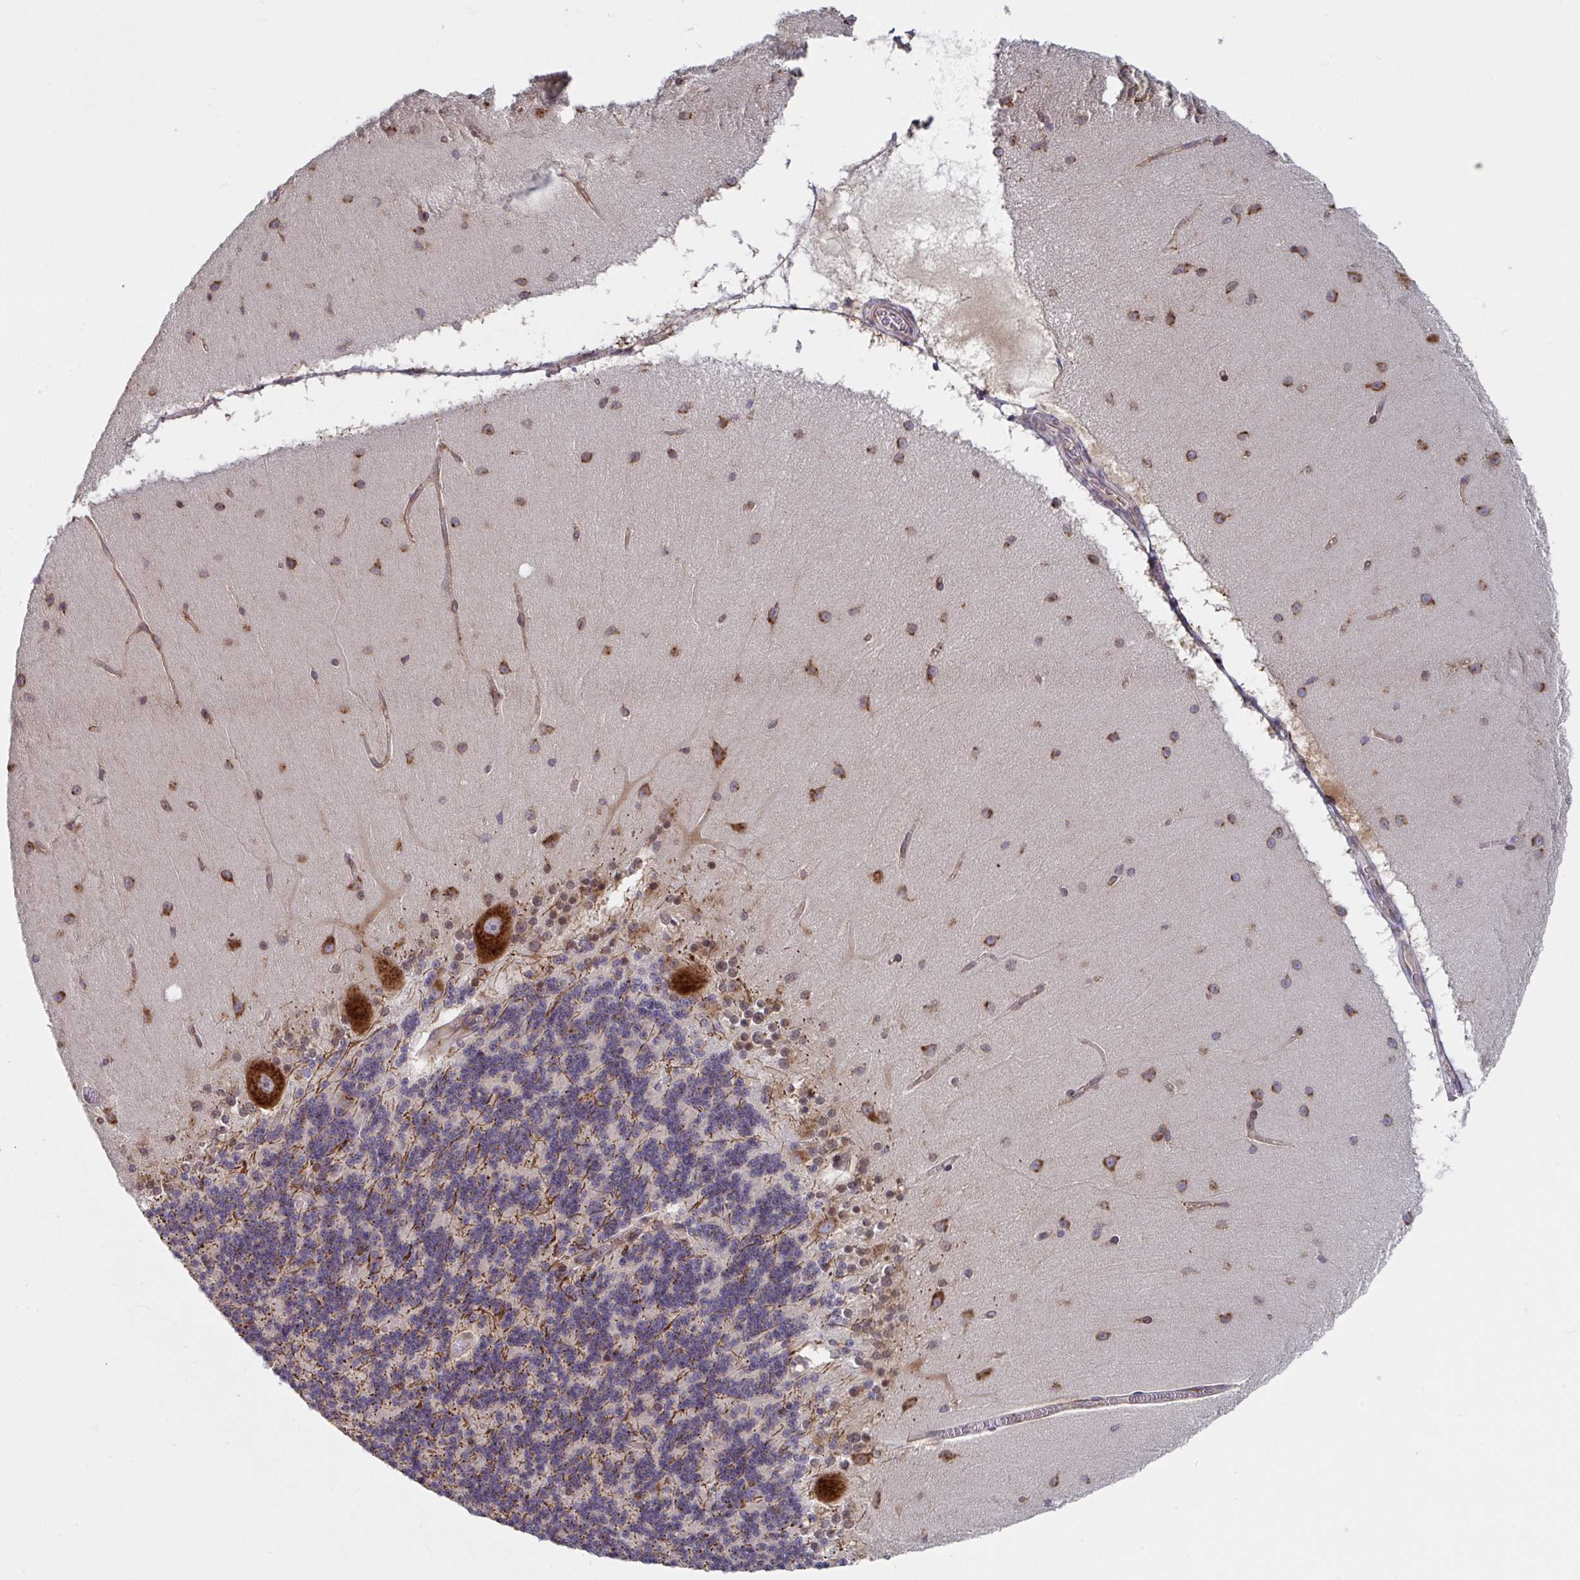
{"staining": {"intensity": "moderate", "quantity": "25%-75%", "location": "cytoplasmic/membranous"}, "tissue": "cerebellum", "cell_type": "Cells in granular layer", "image_type": "normal", "snomed": [{"axis": "morphology", "description": "Normal tissue, NOS"}, {"axis": "topography", "description": "Cerebellum"}], "caption": "IHC of normal human cerebellum displays medium levels of moderate cytoplasmic/membranous positivity in approximately 25%-75% of cells in granular layer. (DAB (3,3'-diaminobenzidine) = brown stain, brightfield microscopy at high magnification).", "gene": "ATP5MJ", "patient": {"sex": "female", "age": 54}}